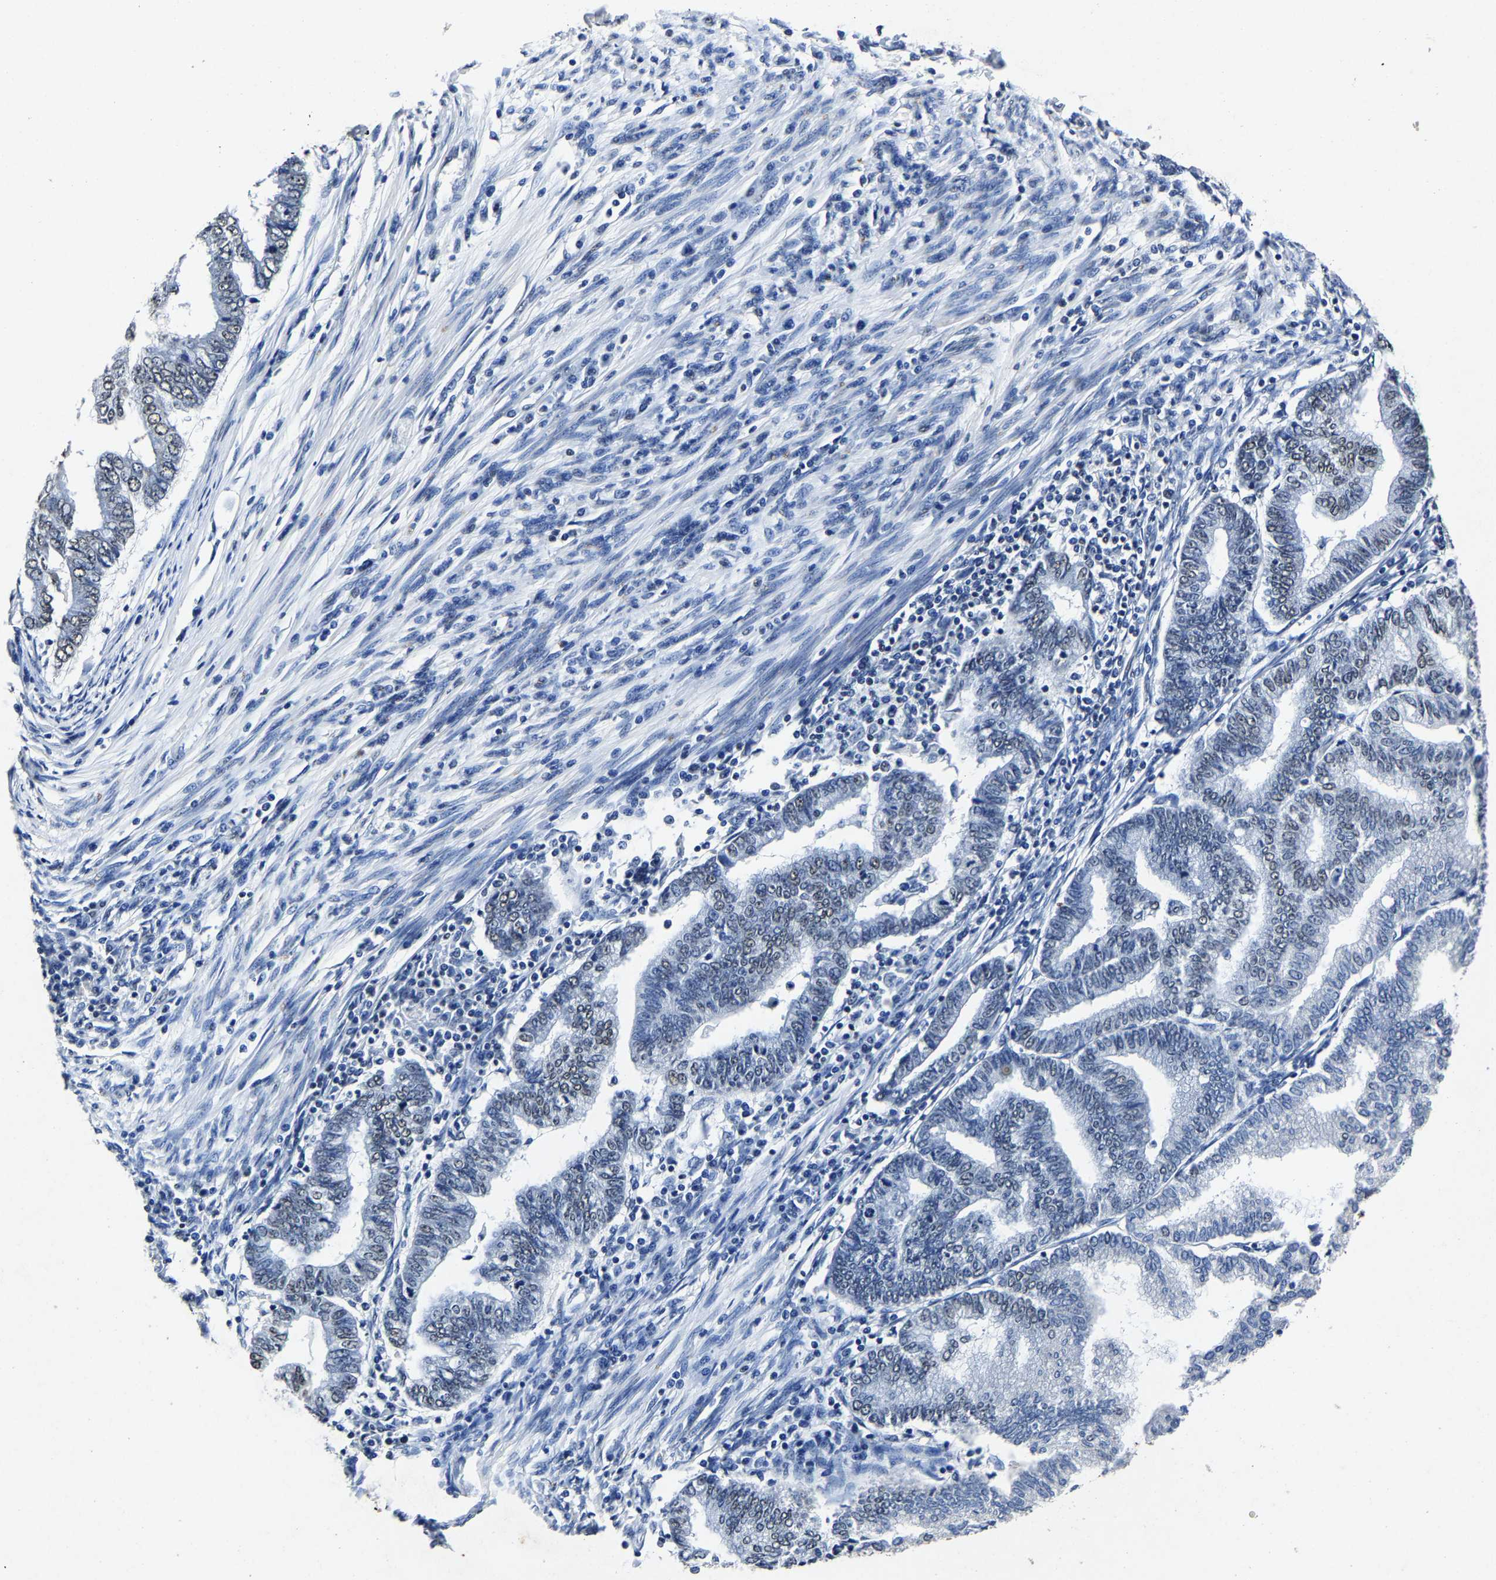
{"staining": {"intensity": "weak", "quantity": "25%-75%", "location": "nuclear"}, "tissue": "endometrial cancer", "cell_type": "Tumor cells", "image_type": "cancer", "snomed": [{"axis": "morphology", "description": "Polyp, NOS"}, {"axis": "morphology", "description": "Adenocarcinoma, NOS"}, {"axis": "morphology", "description": "Adenoma, NOS"}, {"axis": "topography", "description": "Endometrium"}], "caption": "The immunohistochemical stain shows weak nuclear staining in tumor cells of endometrial cancer (adenoma) tissue.", "gene": "RBM45", "patient": {"sex": "female", "age": 79}}